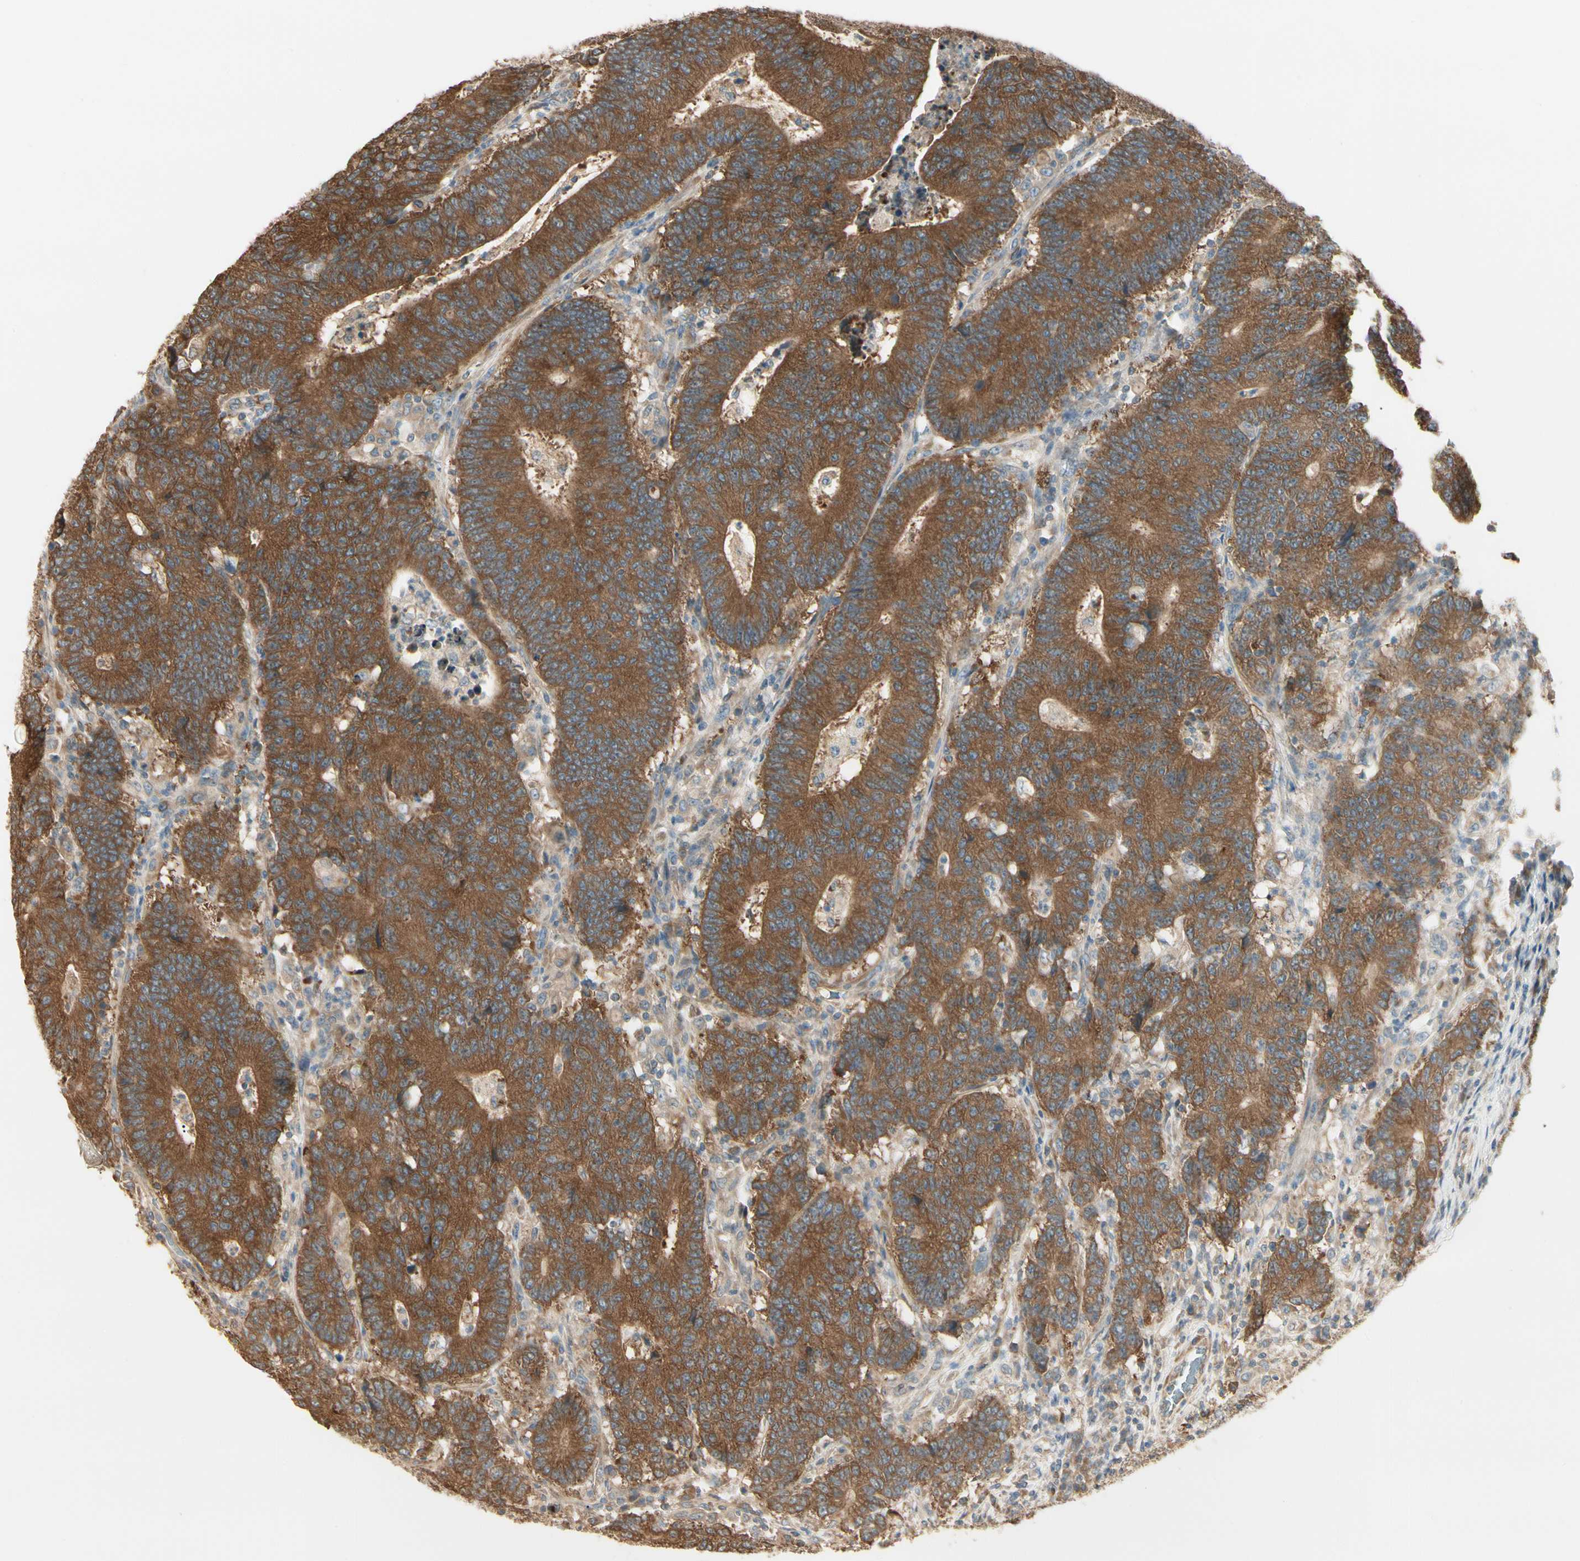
{"staining": {"intensity": "strong", "quantity": ">75%", "location": "cytoplasmic/membranous"}, "tissue": "colorectal cancer", "cell_type": "Tumor cells", "image_type": "cancer", "snomed": [{"axis": "morphology", "description": "Normal tissue, NOS"}, {"axis": "morphology", "description": "Adenocarcinoma, NOS"}, {"axis": "topography", "description": "Colon"}], "caption": "Colorectal cancer stained for a protein (brown) demonstrates strong cytoplasmic/membranous positive staining in about >75% of tumor cells.", "gene": "IRAG1", "patient": {"sex": "female", "age": 75}}